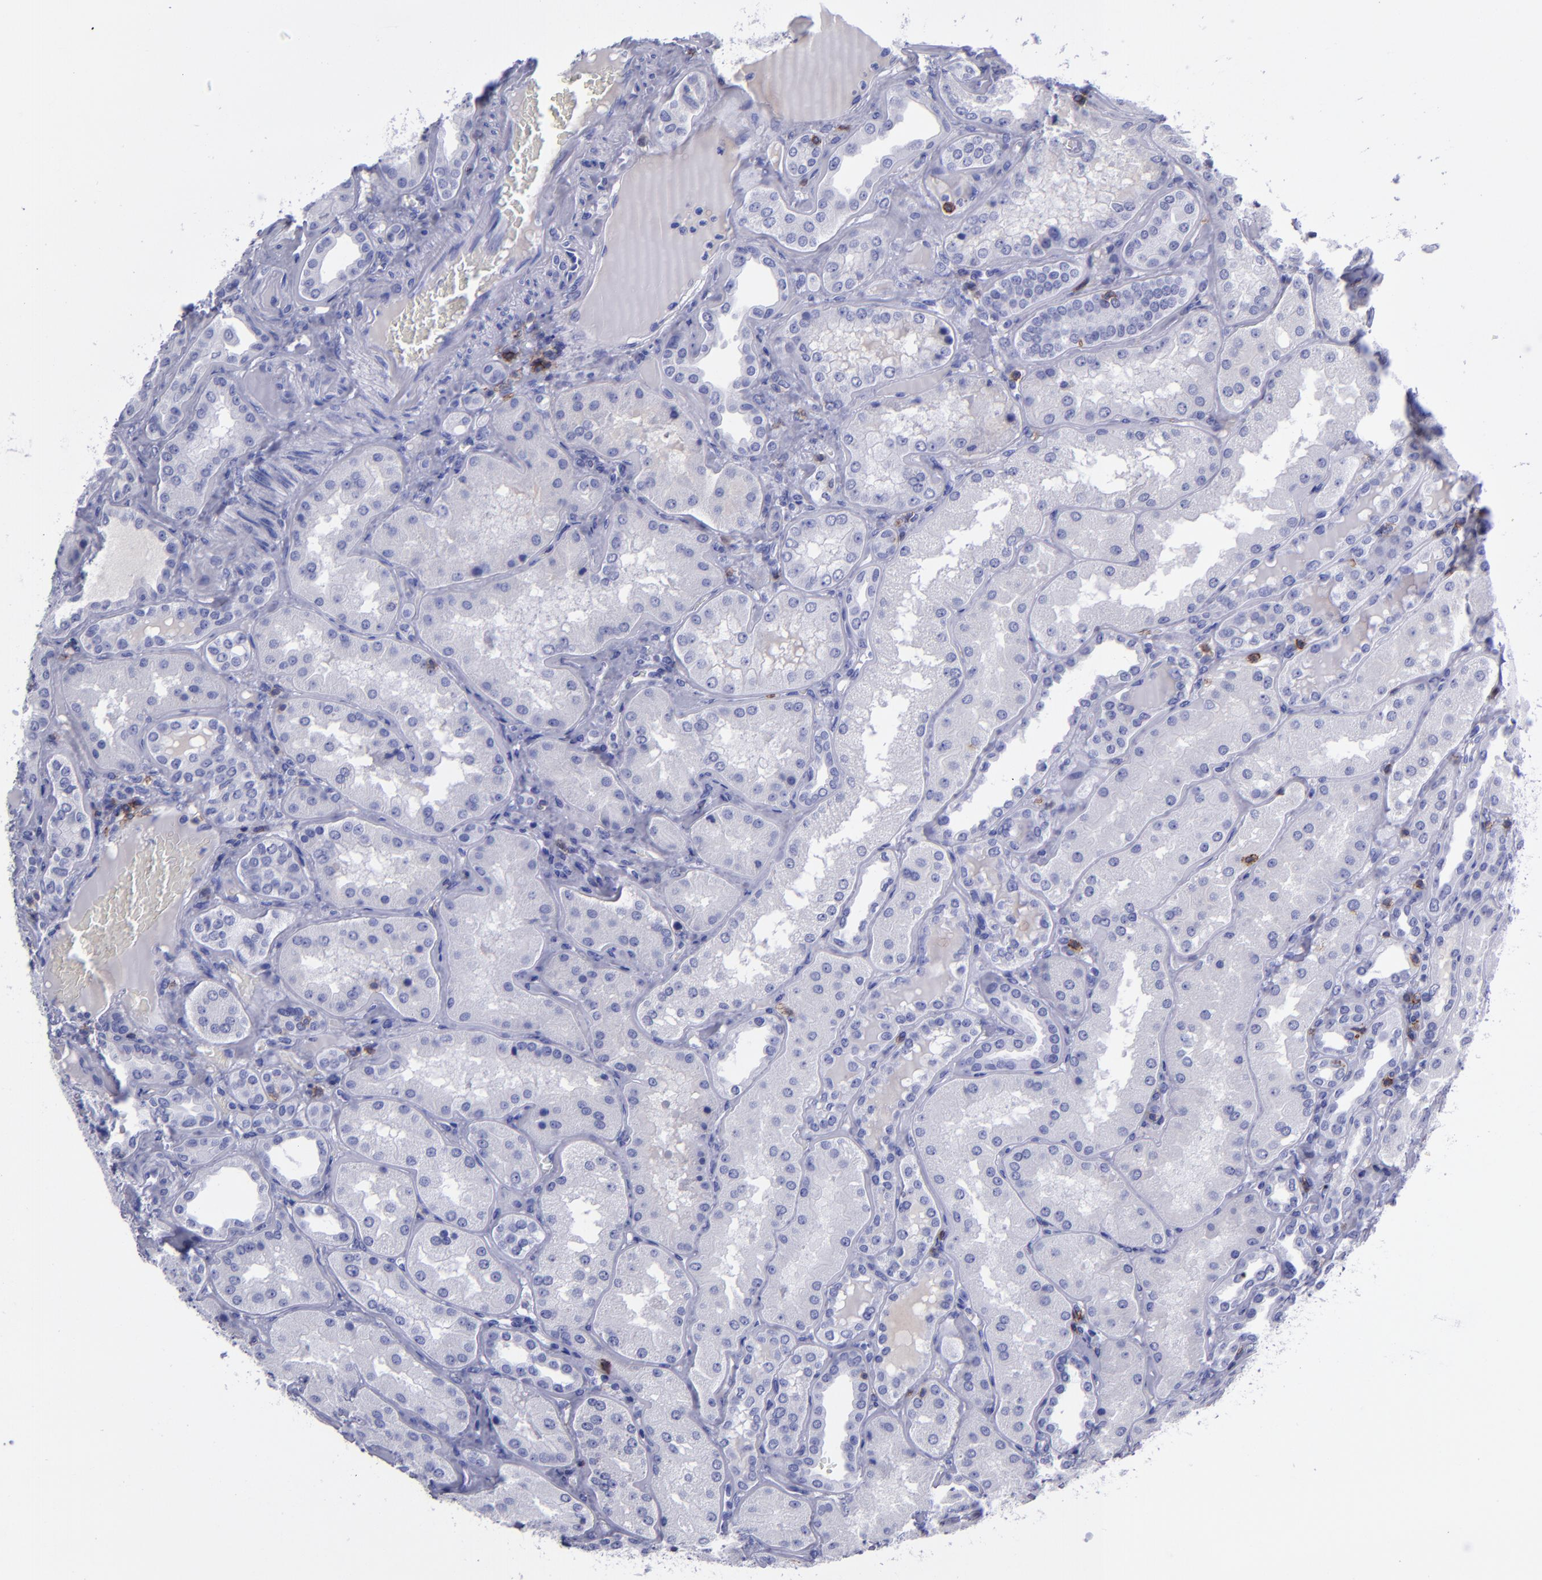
{"staining": {"intensity": "negative", "quantity": "none", "location": "none"}, "tissue": "kidney", "cell_type": "Cells in glomeruli", "image_type": "normal", "snomed": [{"axis": "morphology", "description": "Normal tissue, NOS"}, {"axis": "topography", "description": "Kidney"}], "caption": "This is an immunohistochemistry (IHC) image of unremarkable human kidney. There is no positivity in cells in glomeruli.", "gene": "CD6", "patient": {"sex": "female", "age": 56}}